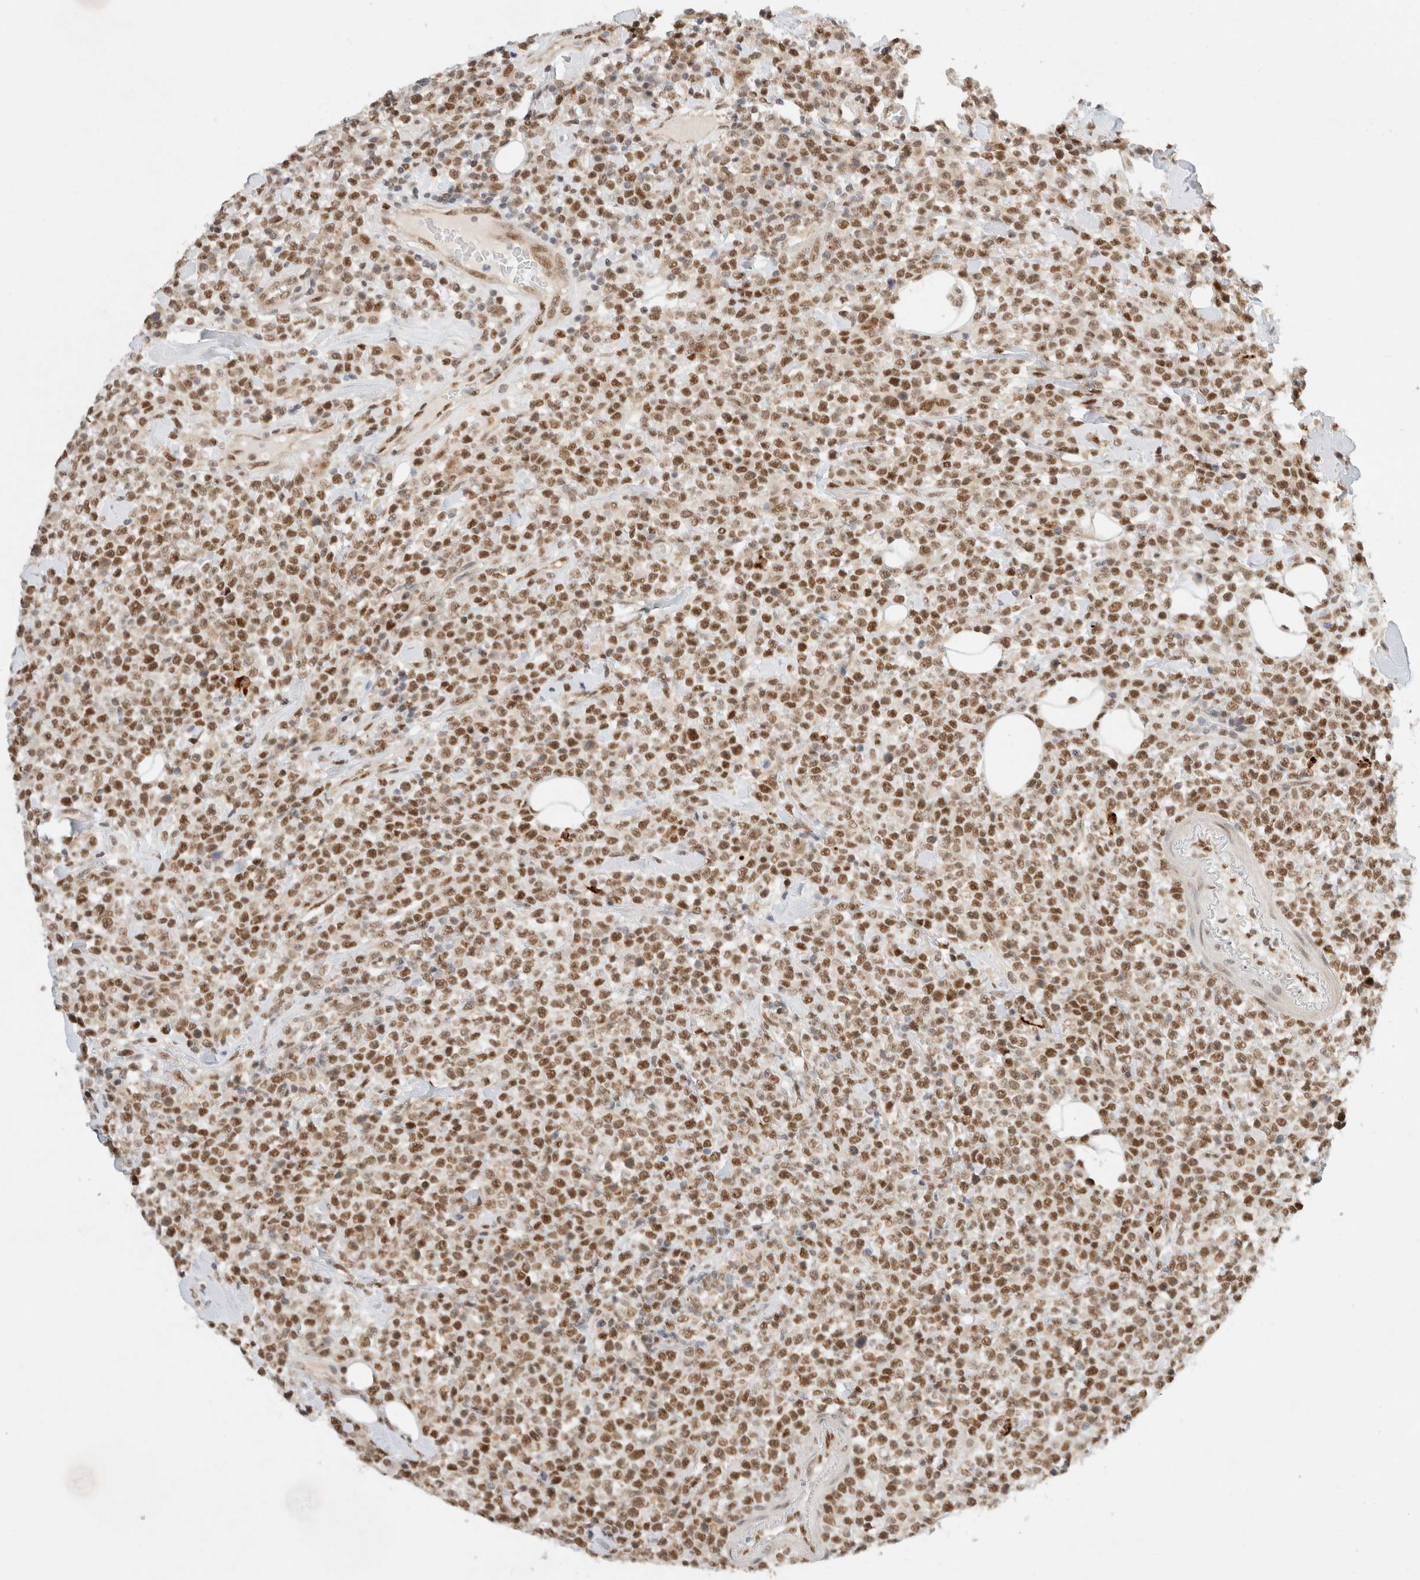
{"staining": {"intensity": "moderate", "quantity": ">75%", "location": "nuclear"}, "tissue": "lymphoma", "cell_type": "Tumor cells", "image_type": "cancer", "snomed": [{"axis": "morphology", "description": "Malignant lymphoma, non-Hodgkin's type, High grade"}, {"axis": "topography", "description": "Colon"}], "caption": "The histopathology image shows immunohistochemical staining of lymphoma. There is moderate nuclear expression is present in about >75% of tumor cells.", "gene": "GTF2I", "patient": {"sex": "female", "age": 53}}